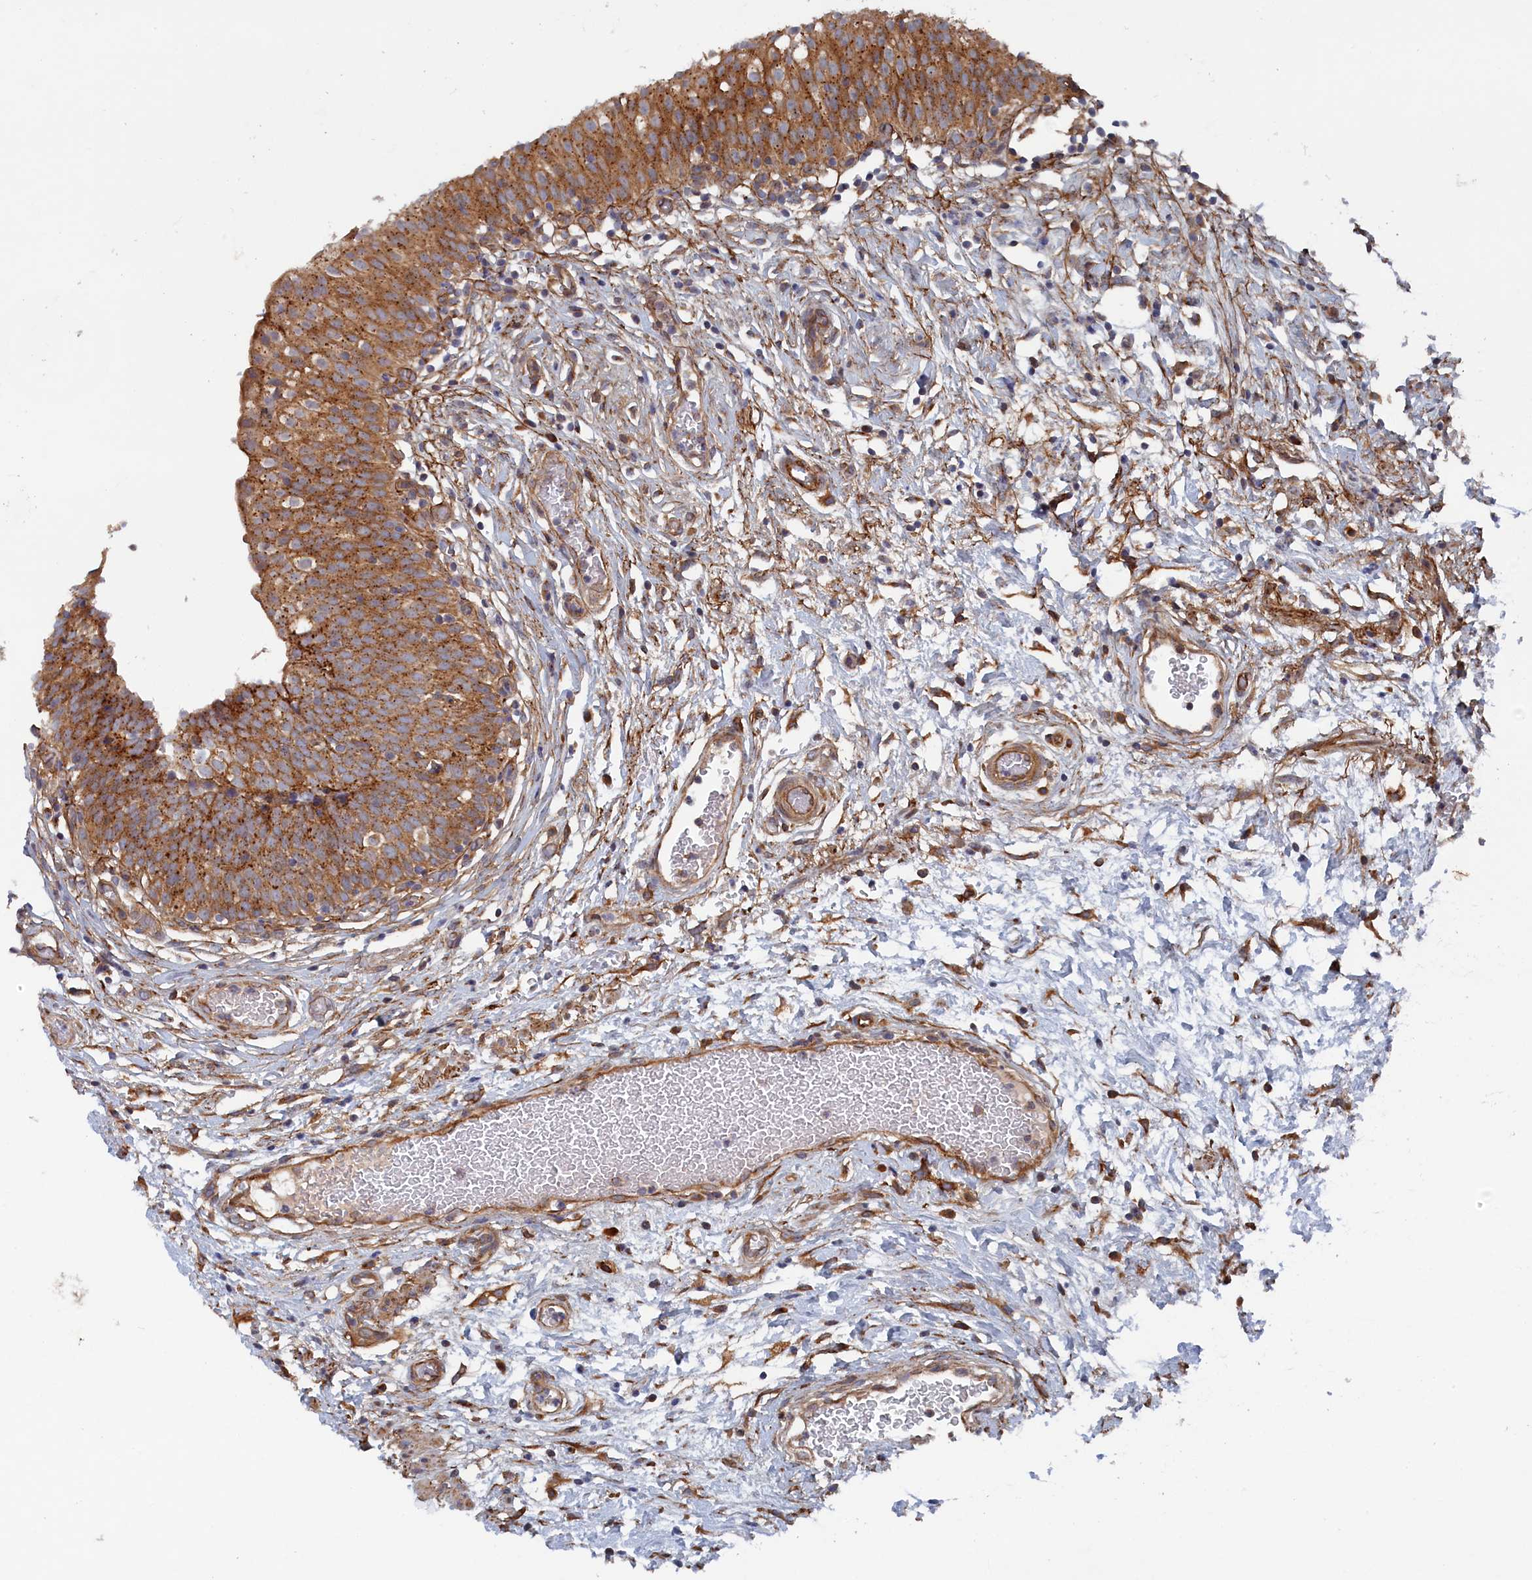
{"staining": {"intensity": "strong", "quantity": ">75%", "location": "cytoplasmic/membranous"}, "tissue": "urinary bladder", "cell_type": "Urothelial cells", "image_type": "normal", "snomed": [{"axis": "morphology", "description": "Normal tissue, NOS"}, {"axis": "topography", "description": "Urinary bladder"}], "caption": "Immunohistochemistry (IHC) (DAB) staining of benign human urinary bladder reveals strong cytoplasmic/membranous protein staining in approximately >75% of urothelial cells. The protein of interest is shown in brown color, while the nuclei are stained blue.", "gene": "TMEM196", "patient": {"sex": "male", "age": 55}}